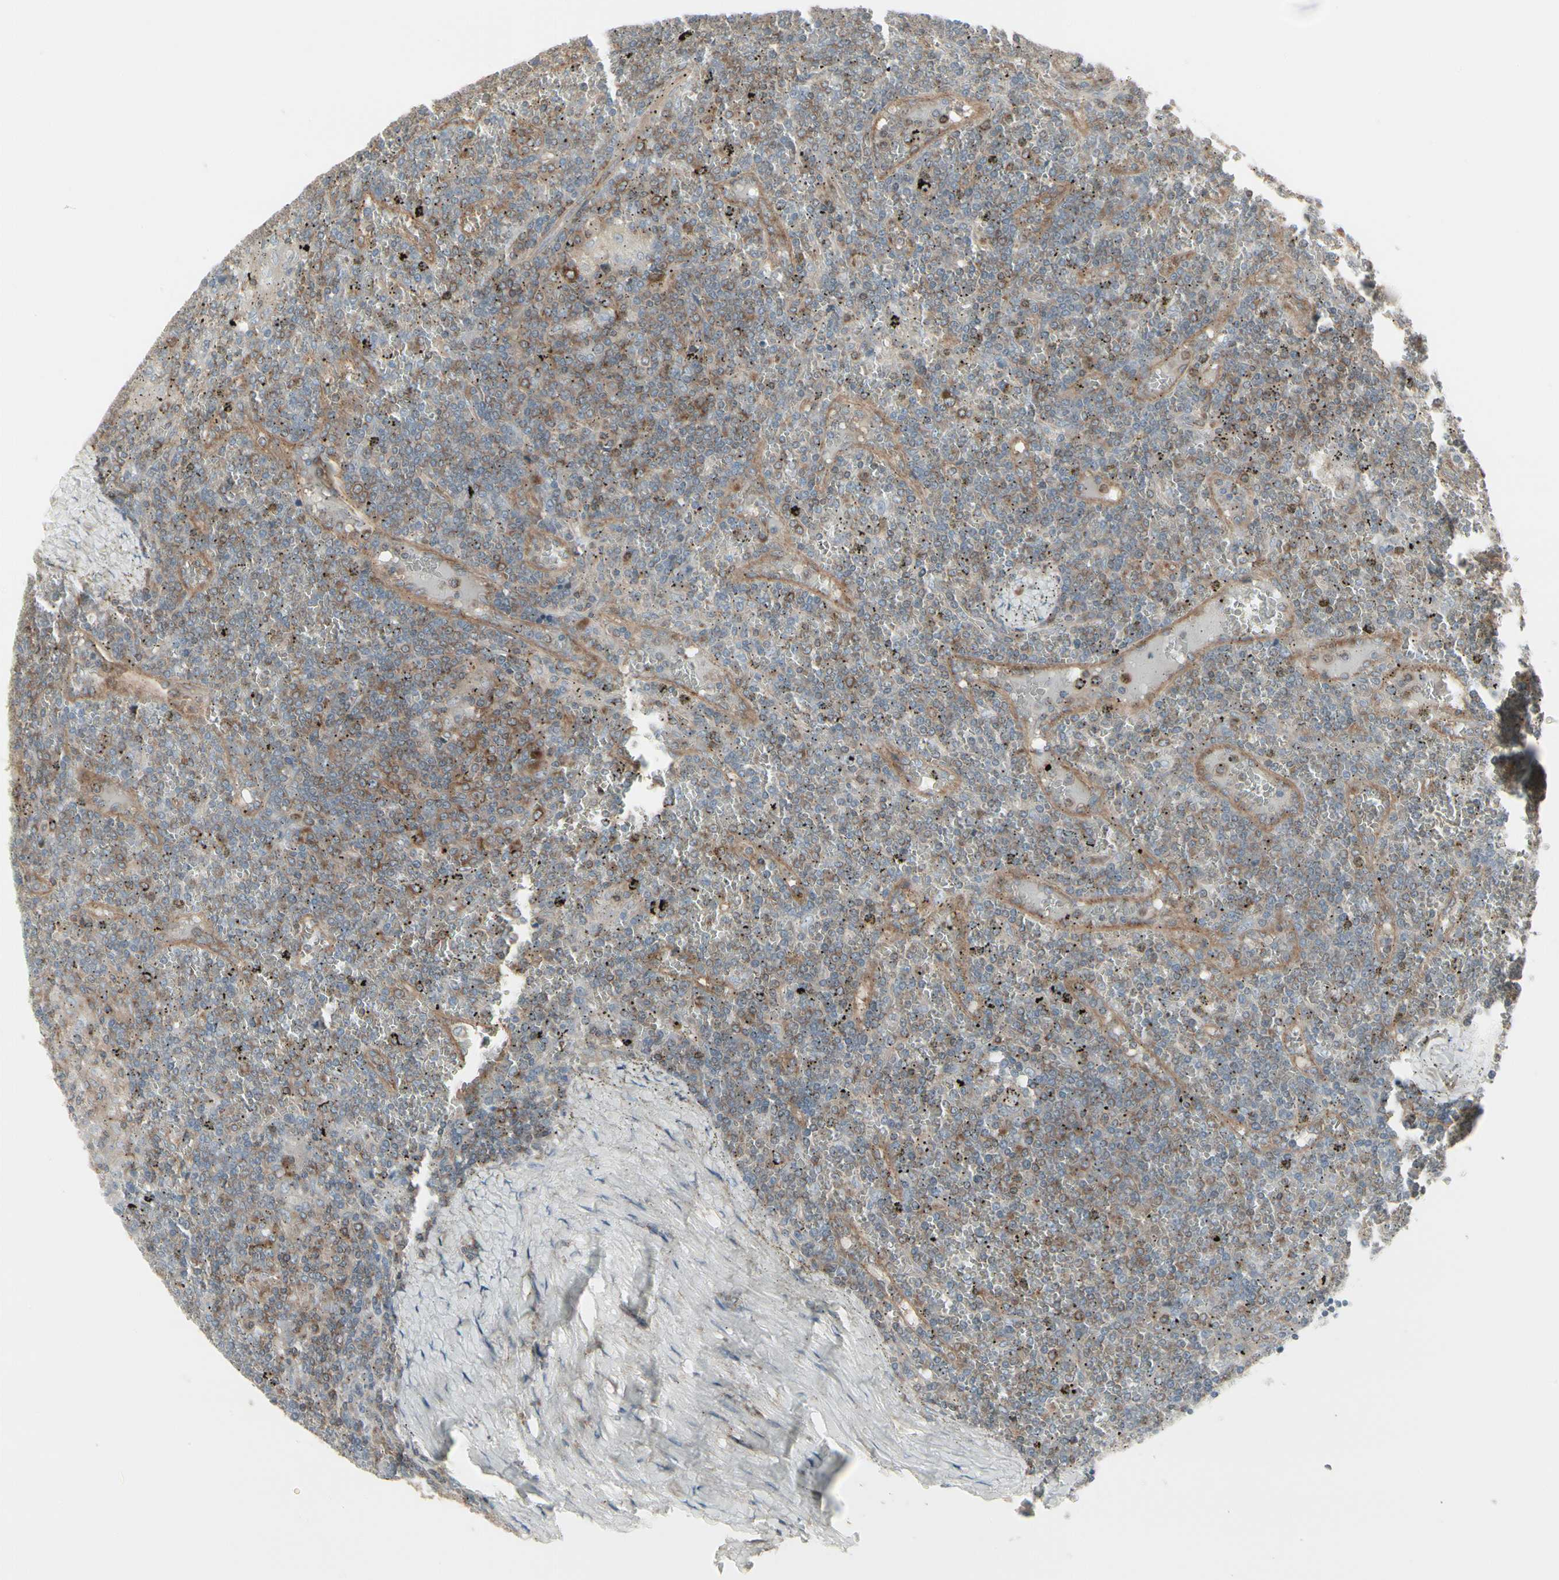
{"staining": {"intensity": "moderate", "quantity": "25%-75%", "location": "cytoplasmic/membranous"}, "tissue": "lymphoma", "cell_type": "Tumor cells", "image_type": "cancer", "snomed": [{"axis": "morphology", "description": "Malignant lymphoma, non-Hodgkin's type, Low grade"}, {"axis": "topography", "description": "Spleen"}], "caption": "Tumor cells reveal medium levels of moderate cytoplasmic/membranous positivity in approximately 25%-75% of cells in human lymphoma.", "gene": "EPS15", "patient": {"sex": "female", "age": 19}}